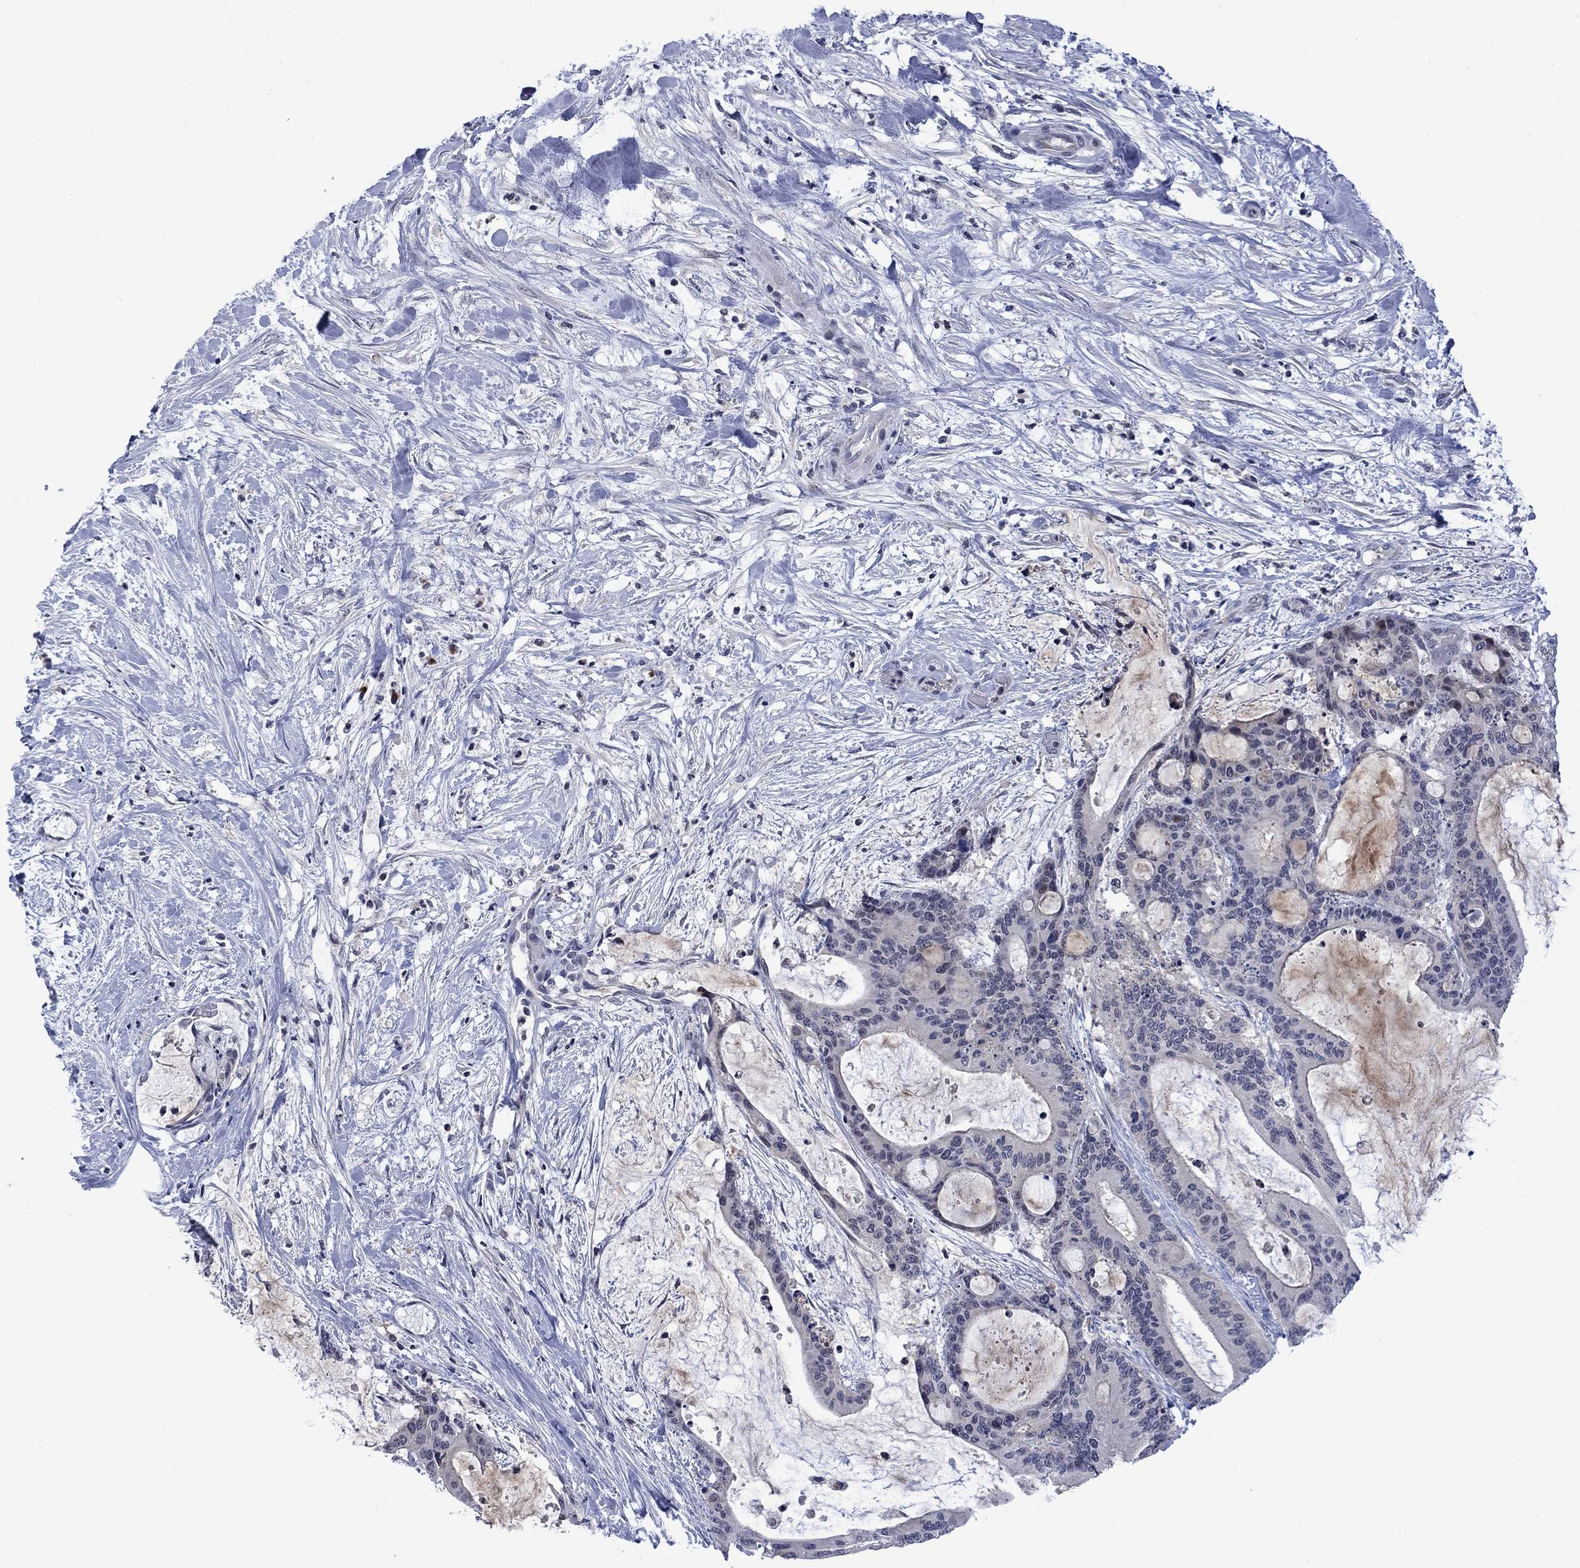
{"staining": {"intensity": "negative", "quantity": "none", "location": "none"}, "tissue": "liver cancer", "cell_type": "Tumor cells", "image_type": "cancer", "snomed": [{"axis": "morphology", "description": "Normal tissue, NOS"}, {"axis": "morphology", "description": "Cholangiocarcinoma"}, {"axis": "topography", "description": "Liver"}, {"axis": "topography", "description": "Peripheral nerve tissue"}], "caption": "Liver cholangiocarcinoma was stained to show a protein in brown. There is no significant positivity in tumor cells. (DAB (3,3'-diaminobenzidine) IHC visualized using brightfield microscopy, high magnification).", "gene": "AGL", "patient": {"sex": "female", "age": 73}}